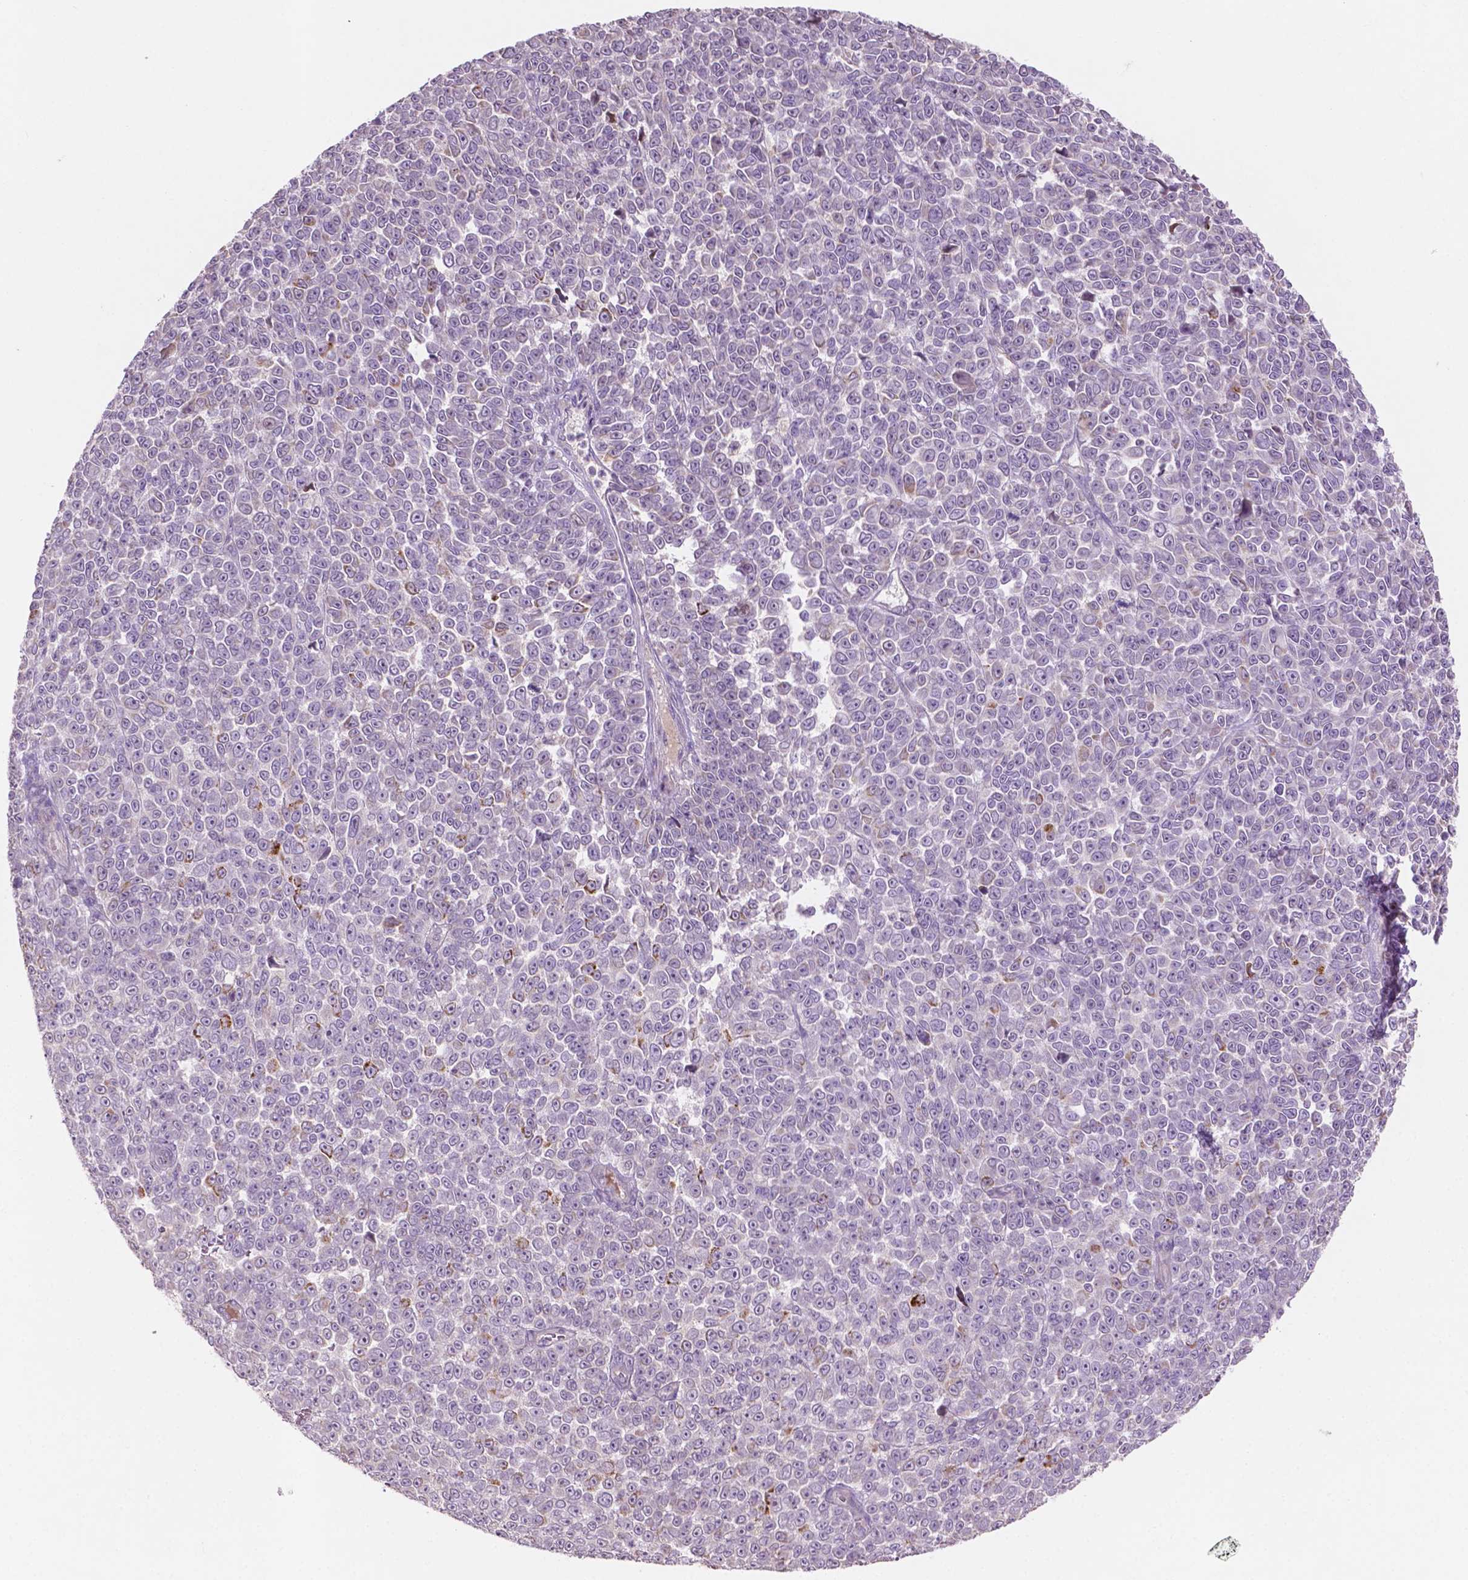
{"staining": {"intensity": "negative", "quantity": "none", "location": "none"}, "tissue": "melanoma", "cell_type": "Tumor cells", "image_type": "cancer", "snomed": [{"axis": "morphology", "description": "Malignant melanoma, NOS"}, {"axis": "topography", "description": "Skin"}], "caption": "Immunohistochemistry photomicrograph of malignant melanoma stained for a protein (brown), which displays no expression in tumor cells.", "gene": "LRP1B", "patient": {"sex": "female", "age": 95}}